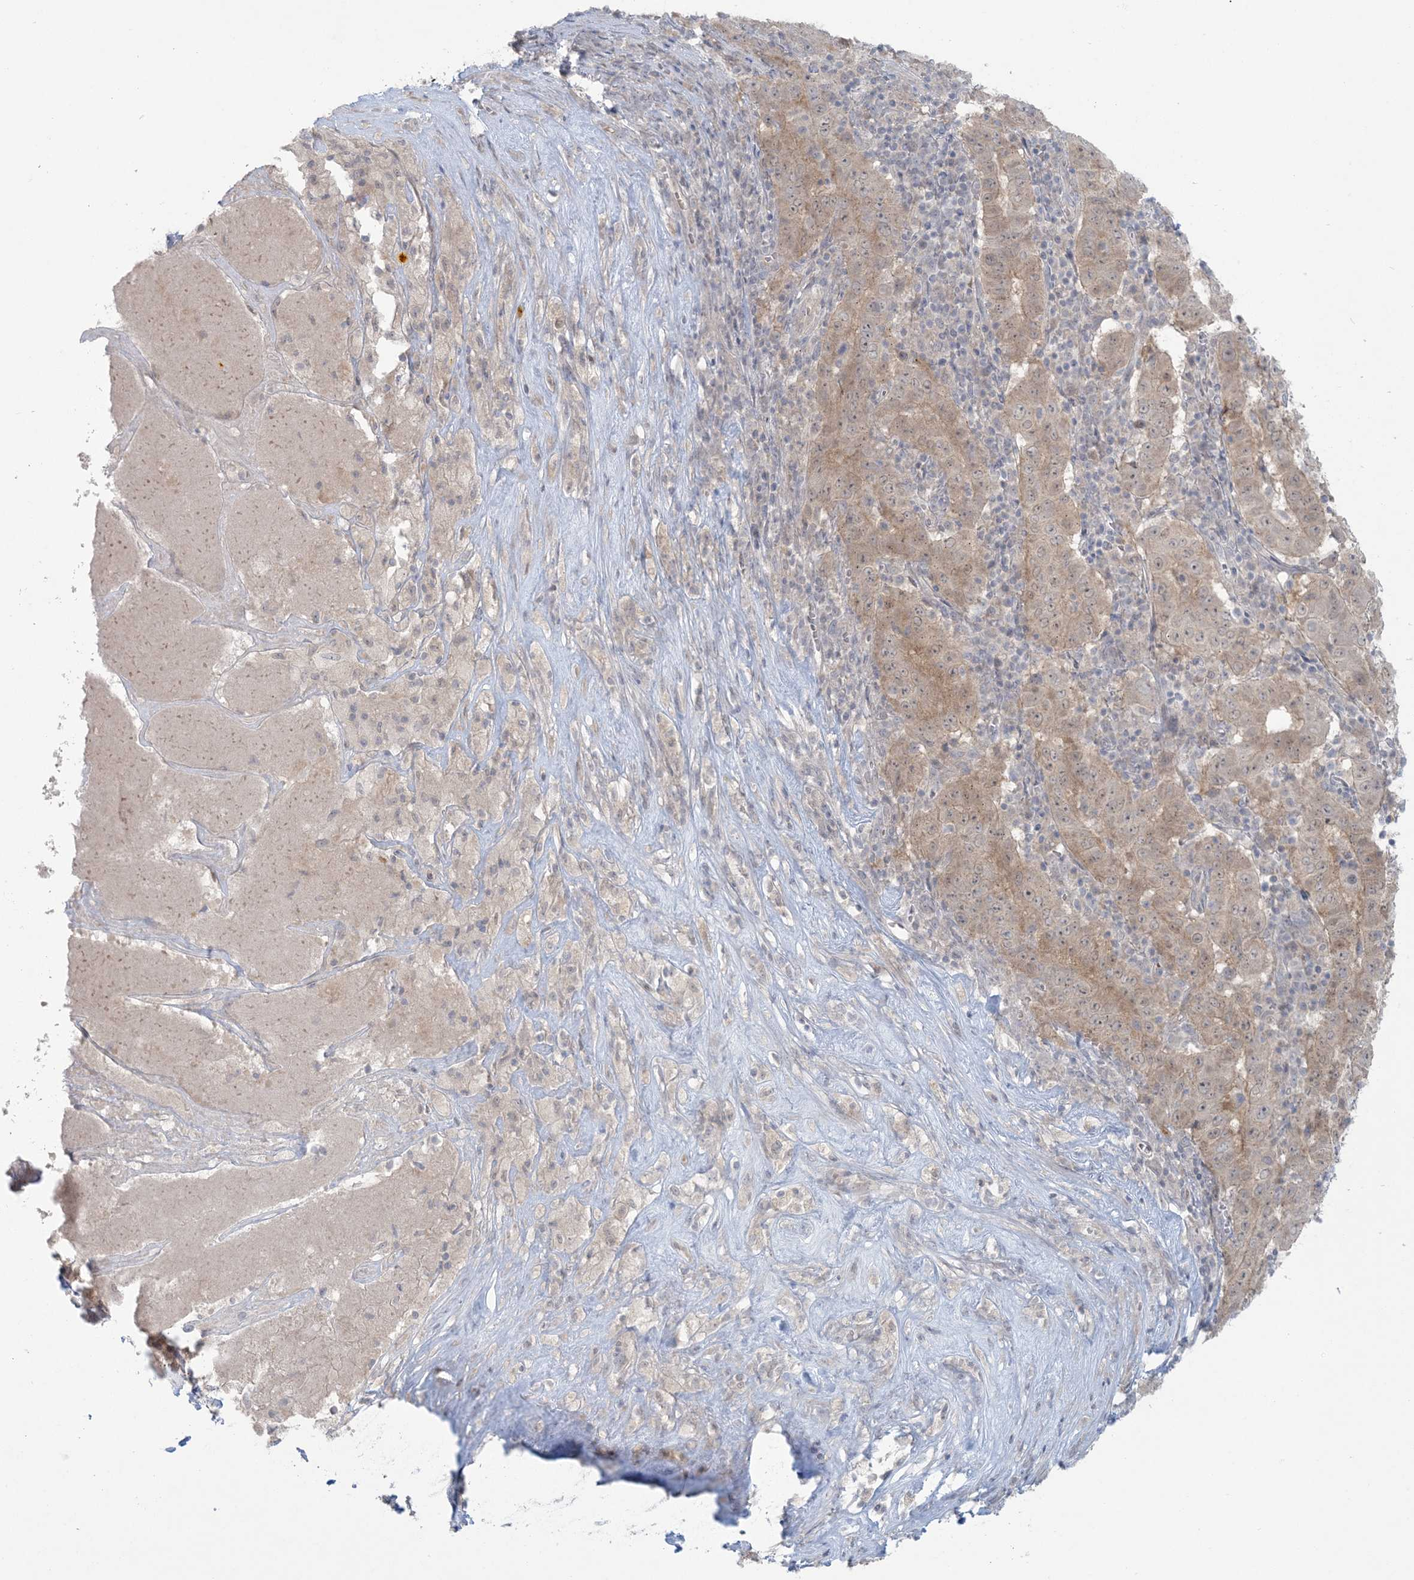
{"staining": {"intensity": "weak", "quantity": ">75%", "location": "cytoplasmic/membranous"}, "tissue": "pancreatic cancer", "cell_type": "Tumor cells", "image_type": "cancer", "snomed": [{"axis": "morphology", "description": "Adenocarcinoma, NOS"}, {"axis": "topography", "description": "Pancreas"}], "caption": "A brown stain labels weak cytoplasmic/membranous positivity of a protein in human pancreatic cancer (adenocarcinoma) tumor cells.", "gene": "NRBP2", "patient": {"sex": "male", "age": 63}}